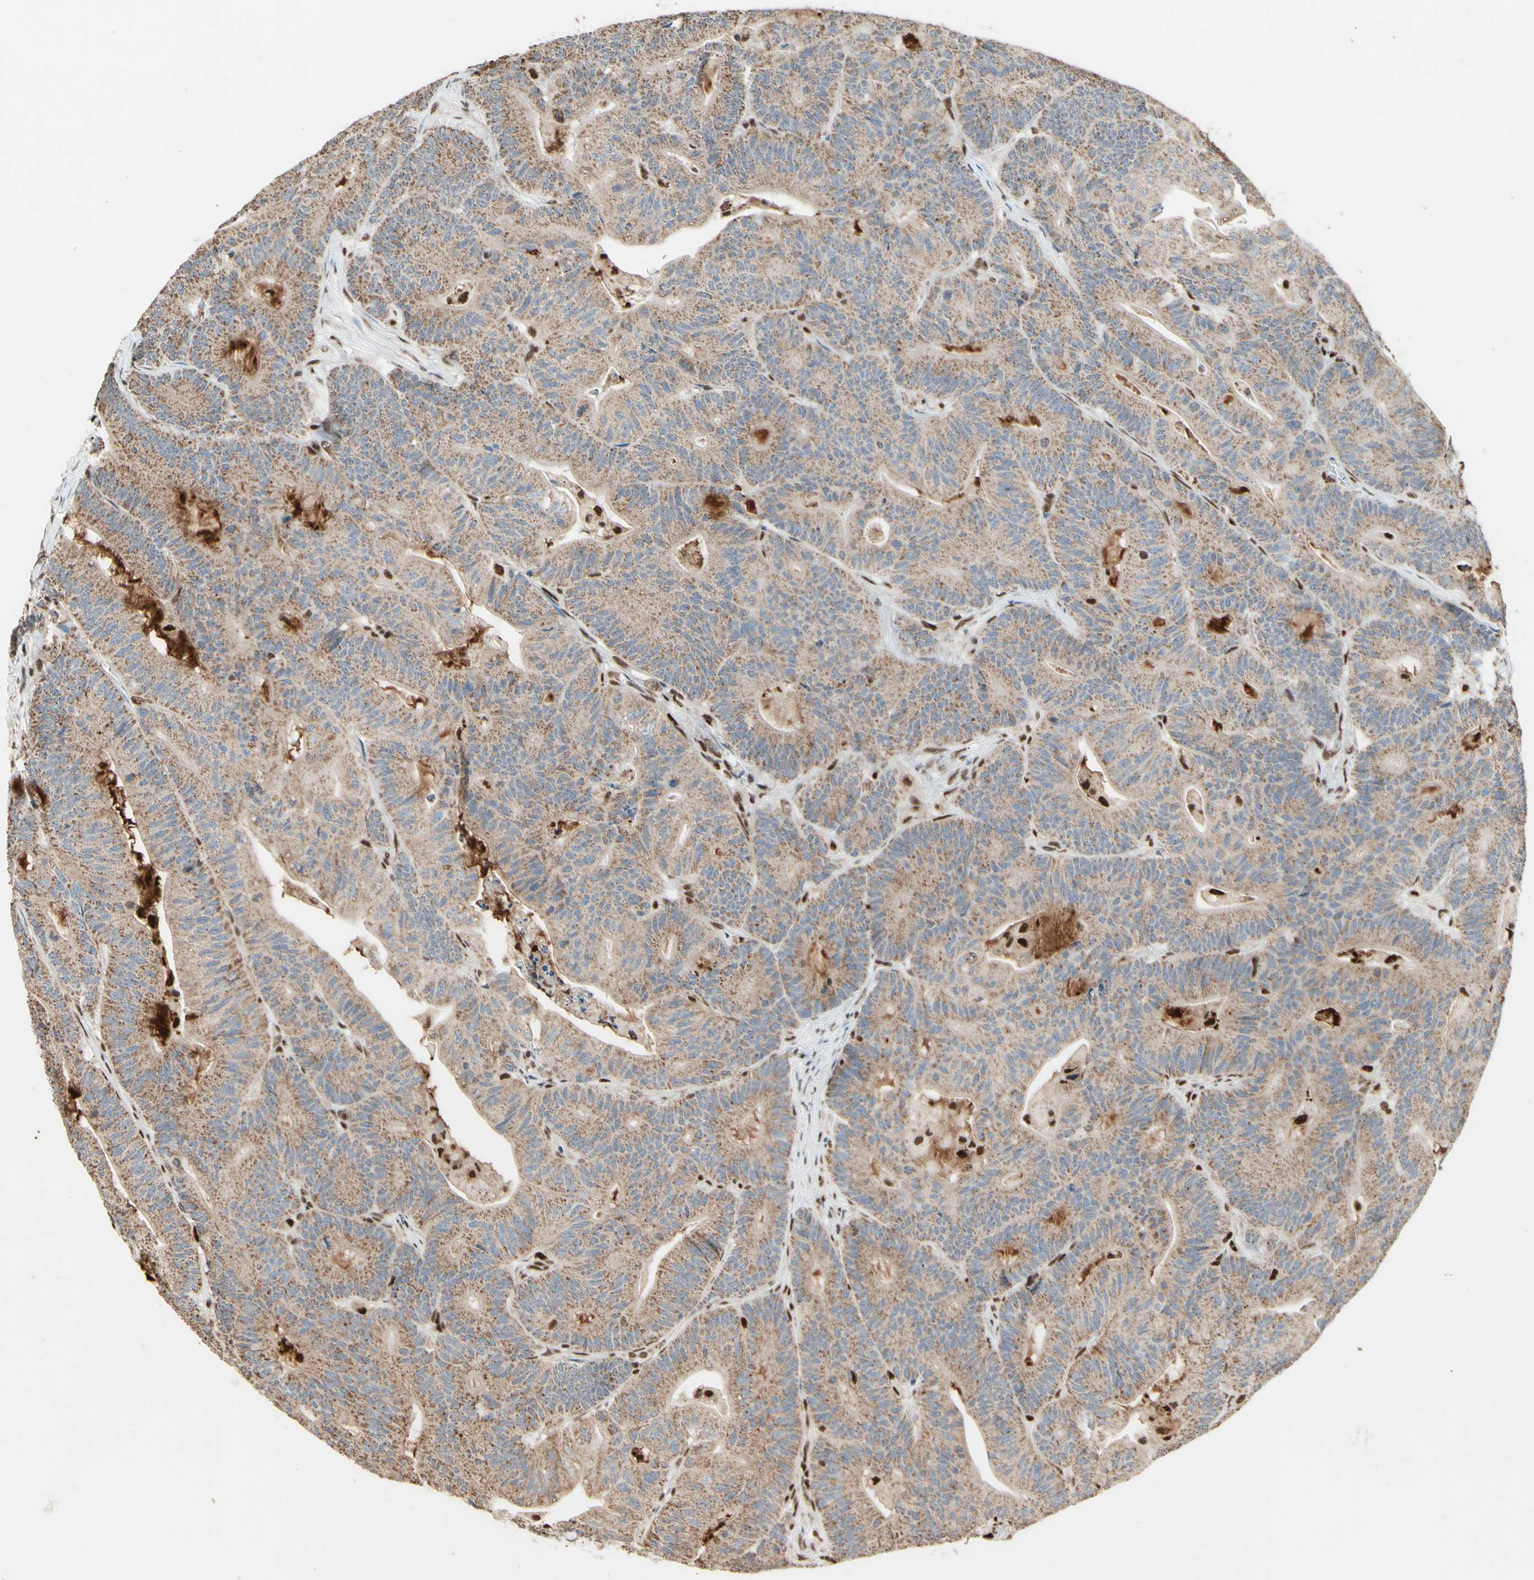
{"staining": {"intensity": "weak", "quantity": ">75%", "location": "cytoplasmic/membranous"}, "tissue": "colorectal cancer", "cell_type": "Tumor cells", "image_type": "cancer", "snomed": [{"axis": "morphology", "description": "Adenocarcinoma, NOS"}, {"axis": "topography", "description": "Colon"}], "caption": "Colorectal cancer (adenocarcinoma) stained with immunohistochemistry demonstrates weak cytoplasmic/membranous positivity in approximately >75% of tumor cells. (brown staining indicates protein expression, while blue staining denotes nuclei).", "gene": "NR3C1", "patient": {"sex": "female", "age": 84}}